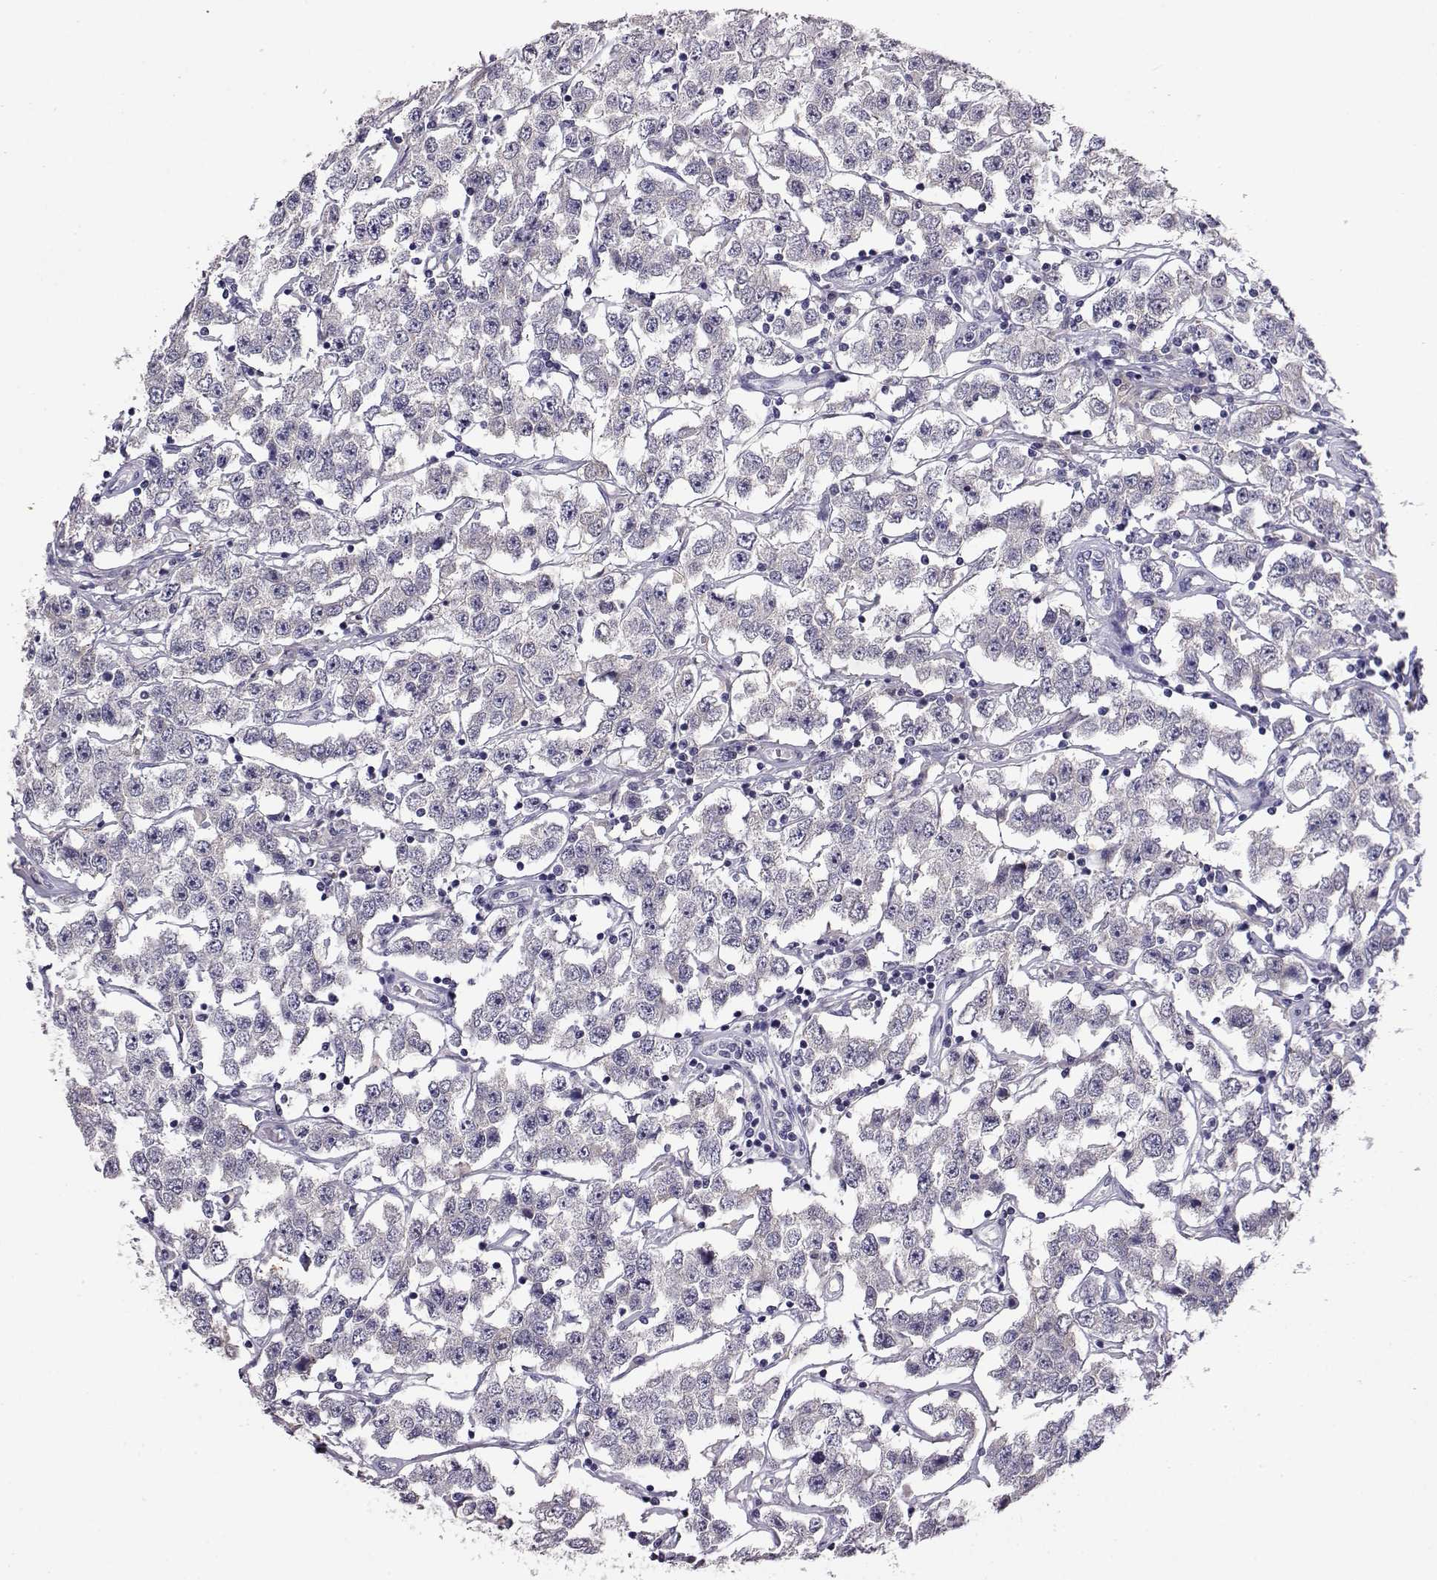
{"staining": {"intensity": "negative", "quantity": "none", "location": "none"}, "tissue": "testis cancer", "cell_type": "Tumor cells", "image_type": "cancer", "snomed": [{"axis": "morphology", "description": "Seminoma, NOS"}, {"axis": "topography", "description": "Testis"}], "caption": "Histopathology image shows no significant protein positivity in tumor cells of testis cancer (seminoma).", "gene": "AKR1B1", "patient": {"sex": "male", "age": 52}}